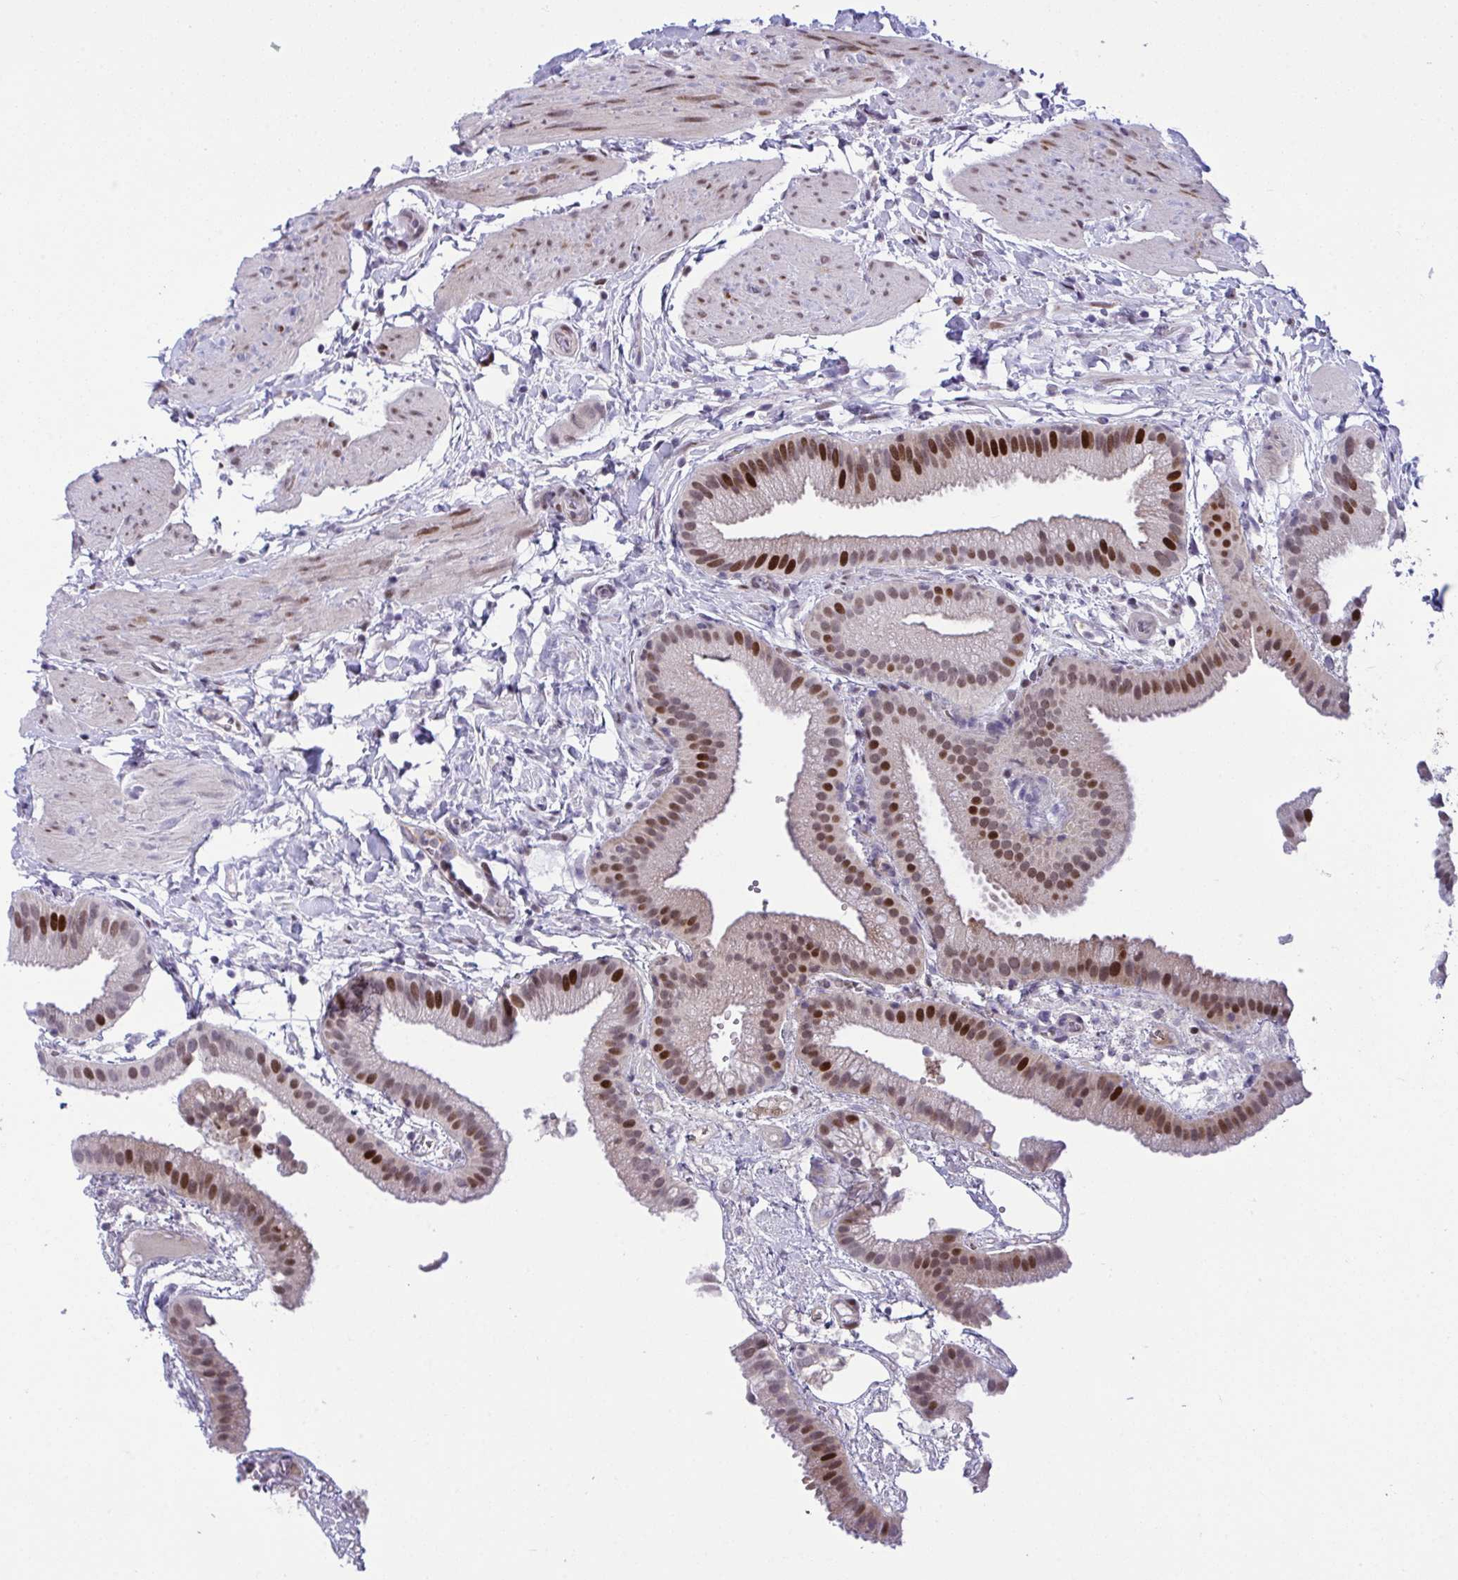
{"staining": {"intensity": "strong", "quantity": "25%-75%", "location": "nuclear"}, "tissue": "gallbladder", "cell_type": "Glandular cells", "image_type": "normal", "snomed": [{"axis": "morphology", "description": "Normal tissue, NOS"}, {"axis": "topography", "description": "Gallbladder"}], "caption": "Human gallbladder stained for a protein (brown) shows strong nuclear positive positivity in approximately 25%-75% of glandular cells.", "gene": "ZFHX3", "patient": {"sex": "female", "age": 63}}